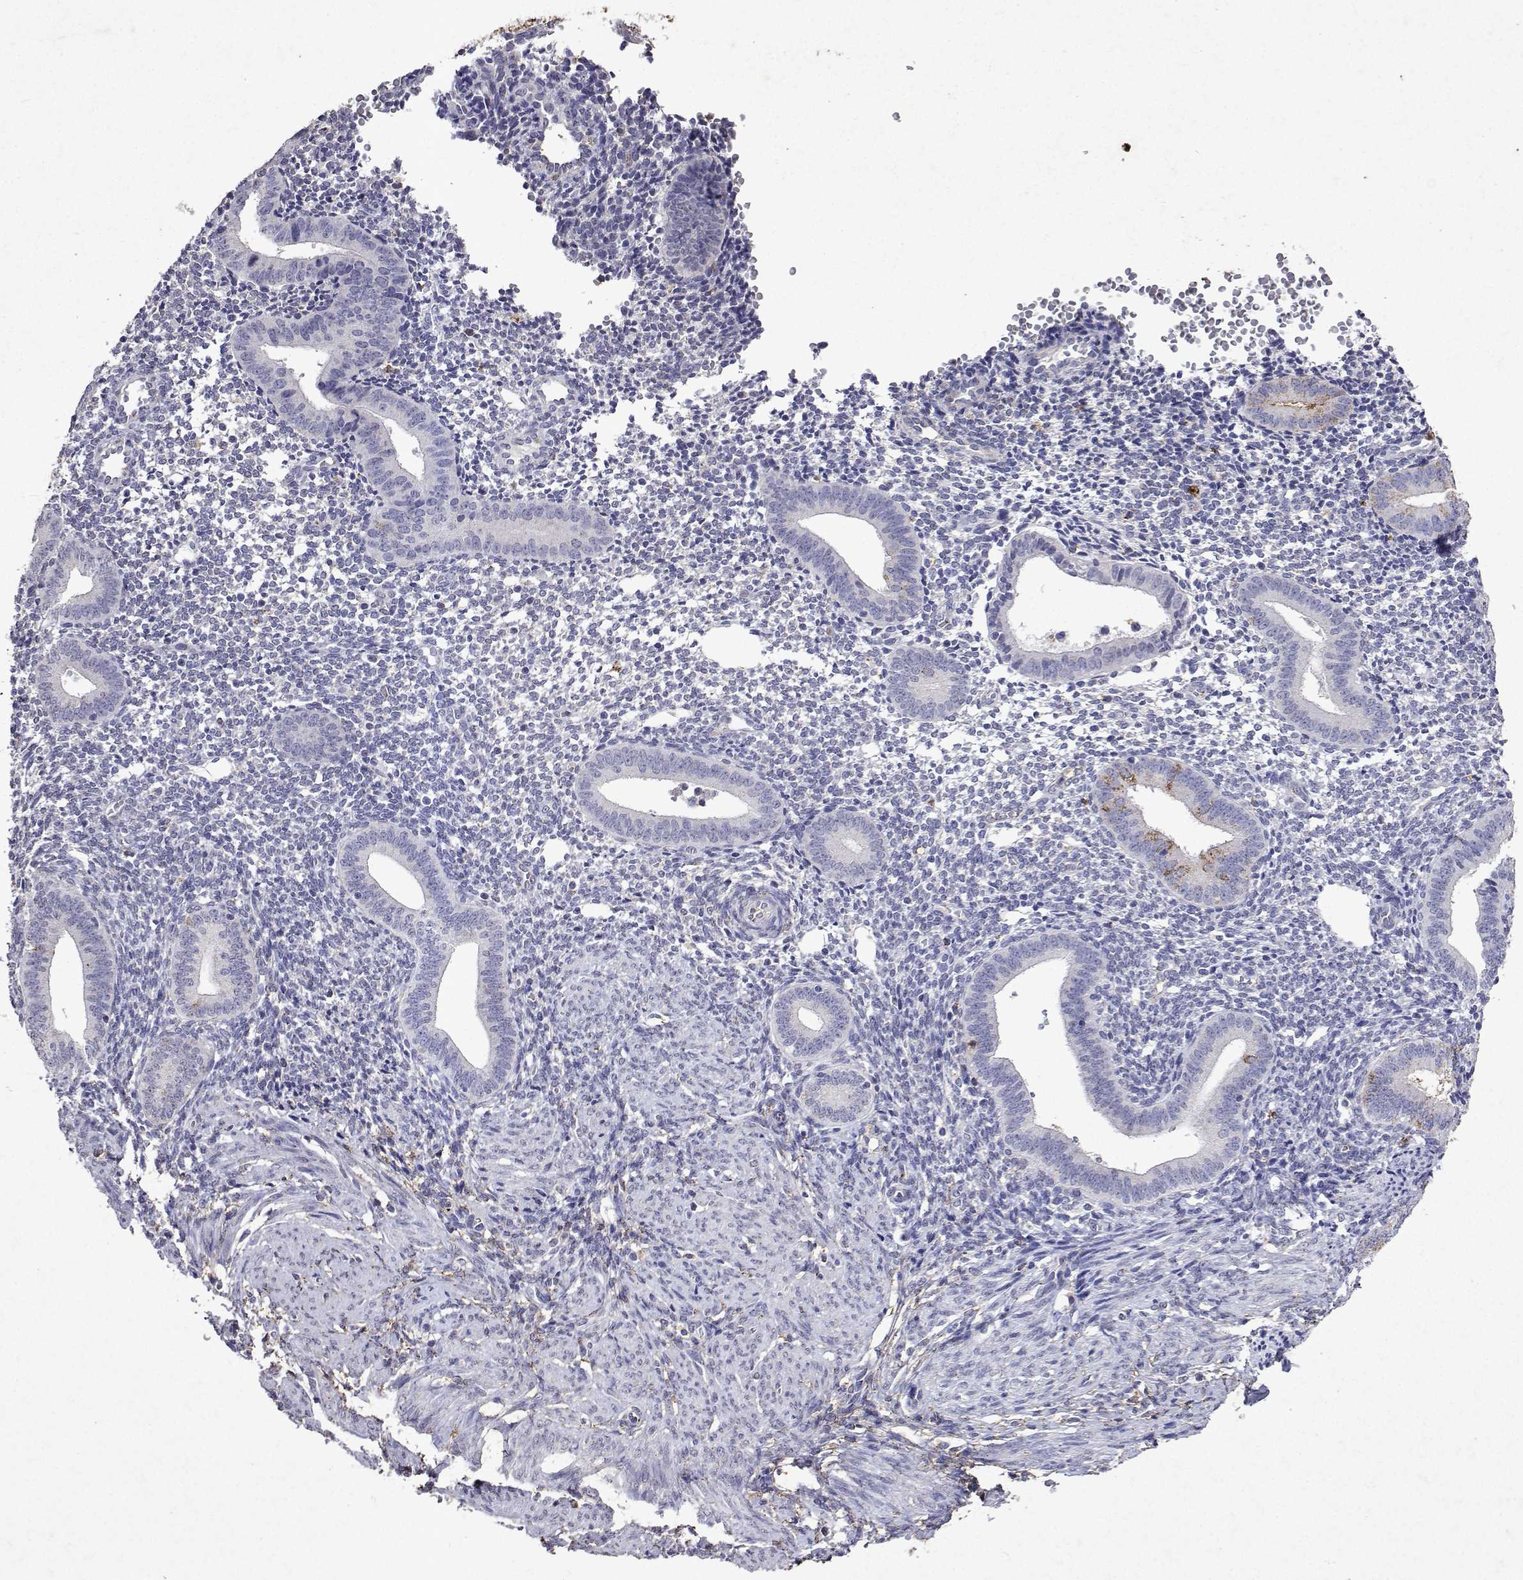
{"staining": {"intensity": "weak", "quantity": "25%-75%", "location": "cytoplasmic/membranous"}, "tissue": "endometrium", "cell_type": "Cells in endometrial stroma", "image_type": "normal", "snomed": [{"axis": "morphology", "description": "Normal tissue, NOS"}, {"axis": "topography", "description": "Endometrium"}], "caption": "An immunohistochemistry micrograph of unremarkable tissue is shown. Protein staining in brown shows weak cytoplasmic/membranous positivity in endometrium within cells in endometrial stroma.", "gene": "DUSP28", "patient": {"sex": "female", "age": 40}}